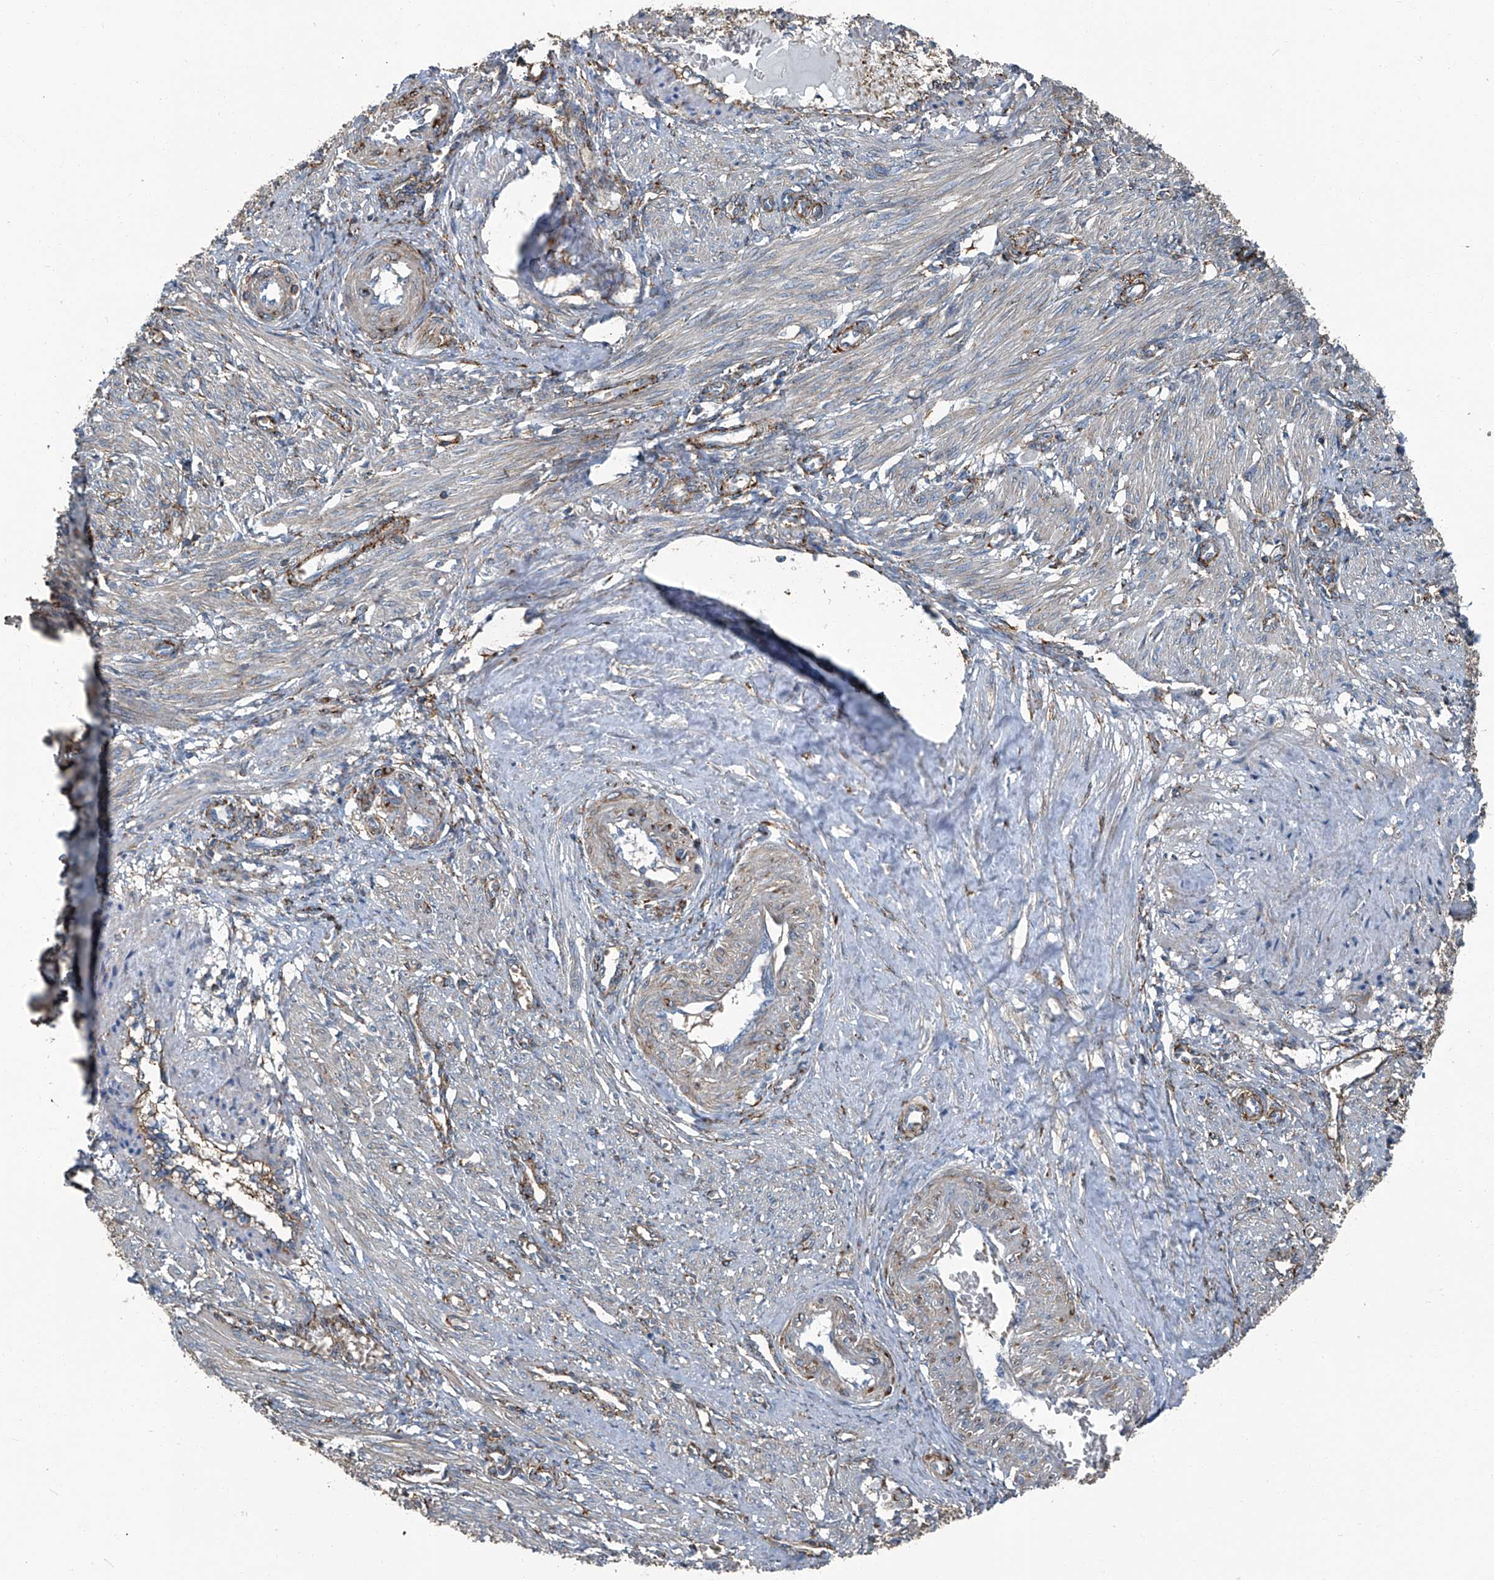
{"staining": {"intensity": "negative", "quantity": "none", "location": "none"}, "tissue": "smooth muscle", "cell_type": "Smooth muscle cells", "image_type": "normal", "snomed": [{"axis": "morphology", "description": "Normal tissue, NOS"}, {"axis": "topography", "description": "Endometrium"}], "caption": "This is a image of immunohistochemistry (IHC) staining of unremarkable smooth muscle, which shows no staining in smooth muscle cells.", "gene": "SEPTIN7", "patient": {"sex": "female", "age": 33}}